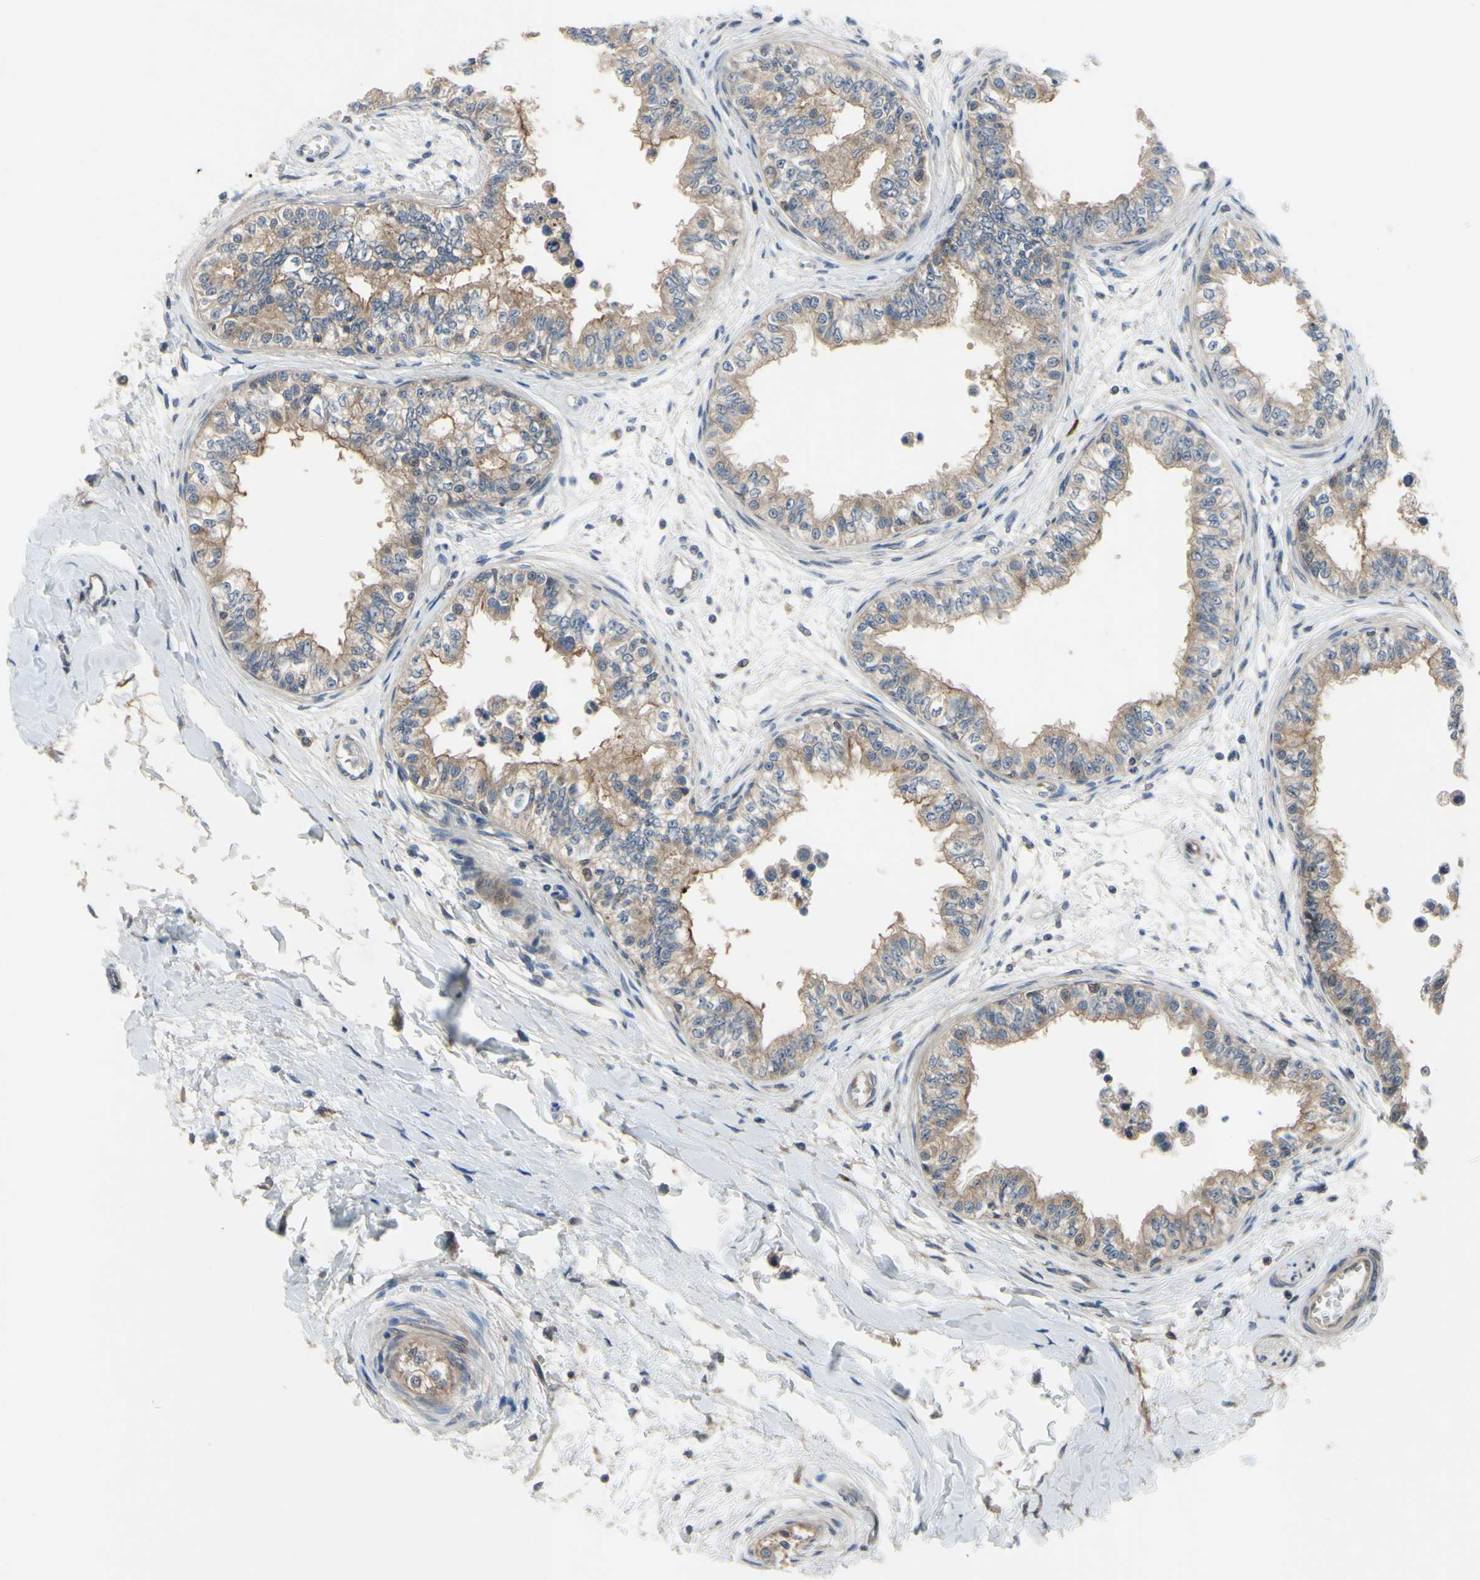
{"staining": {"intensity": "moderate", "quantity": ">75%", "location": "cytoplasmic/membranous"}, "tissue": "epididymis", "cell_type": "Glandular cells", "image_type": "normal", "snomed": [{"axis": "morphology", "description": "Normal tissue, NOS"}, {"axis": "morphology", "description": "Adenocarcinoma, metastatic, NOS"}, {"axis": "topography", "description": "Testis"}, {"axis": "topography", "description": "Epididymis"}], "caption": "About >75% of glandular cells in benign epididymis exhibit moderate cytoplasmic/membranous protein expression as visualized by brown immunohistochemical staining.", "gene": "XIAP", "patient": {"sex": "male", "age": 26}}